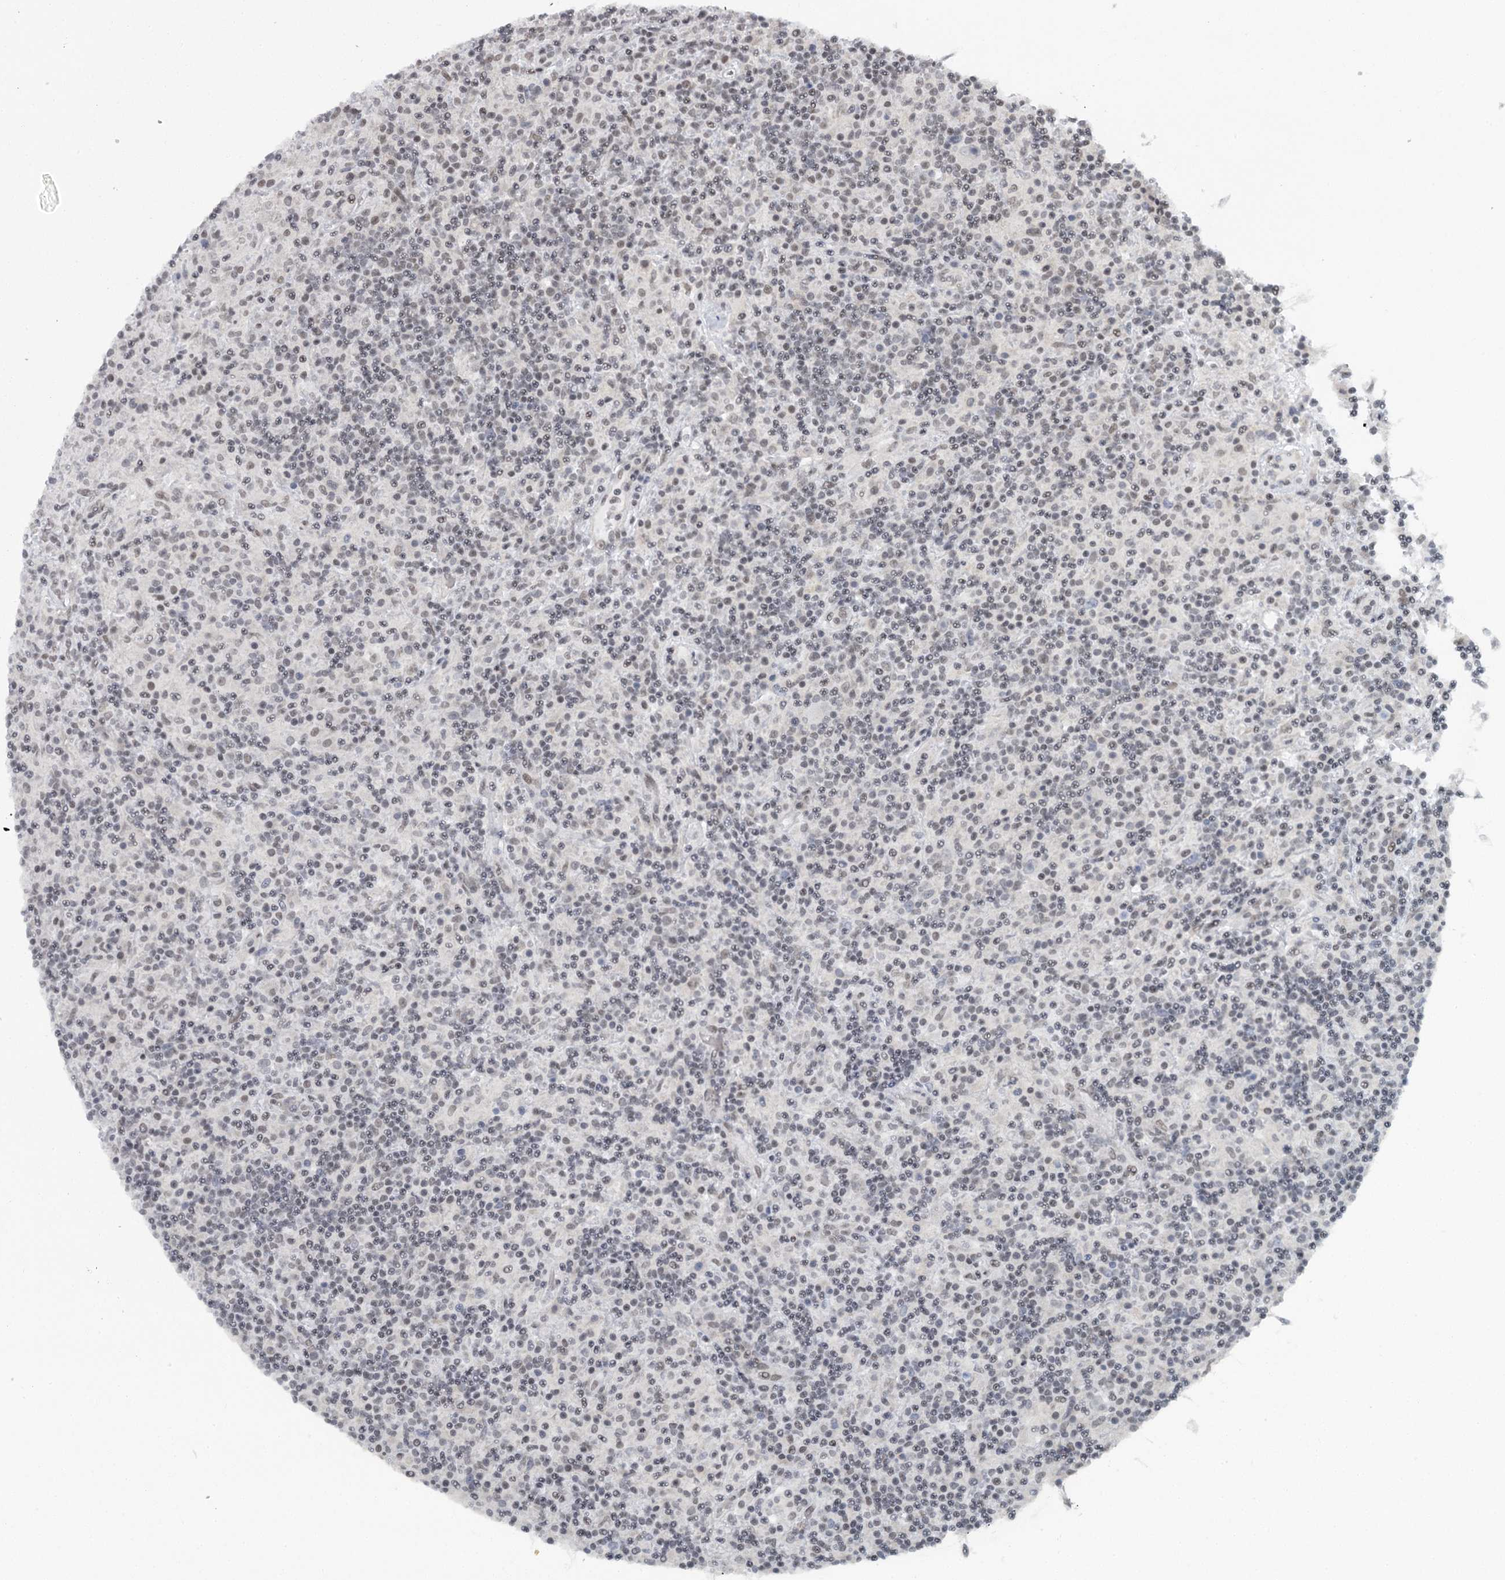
{"staining": {"intensity": "negative", "quantity": "none", "location": "none"}, "tissue": "lymphoma", "cell_type": "Tumor cells", "image_type": "cancer", "snomed": [{"axis": "morphology", "description": "Hodgkin's disease, NOS"}, {"axis": "topography", "description": "Lymph node"}], "caption": "DAB (3,3'-diaminobenzidine) immunohistochemical staining of human Hodgkin's disease exhibits no significant positivity in tumor cells. The staining is performed using DAB (3,3'-diaminobenzidine) brown chromogen with nuclei counter-stained in using hematoxylin.", "gene": "FAM13C", "patient": {"sex": "male", "age": 70}}